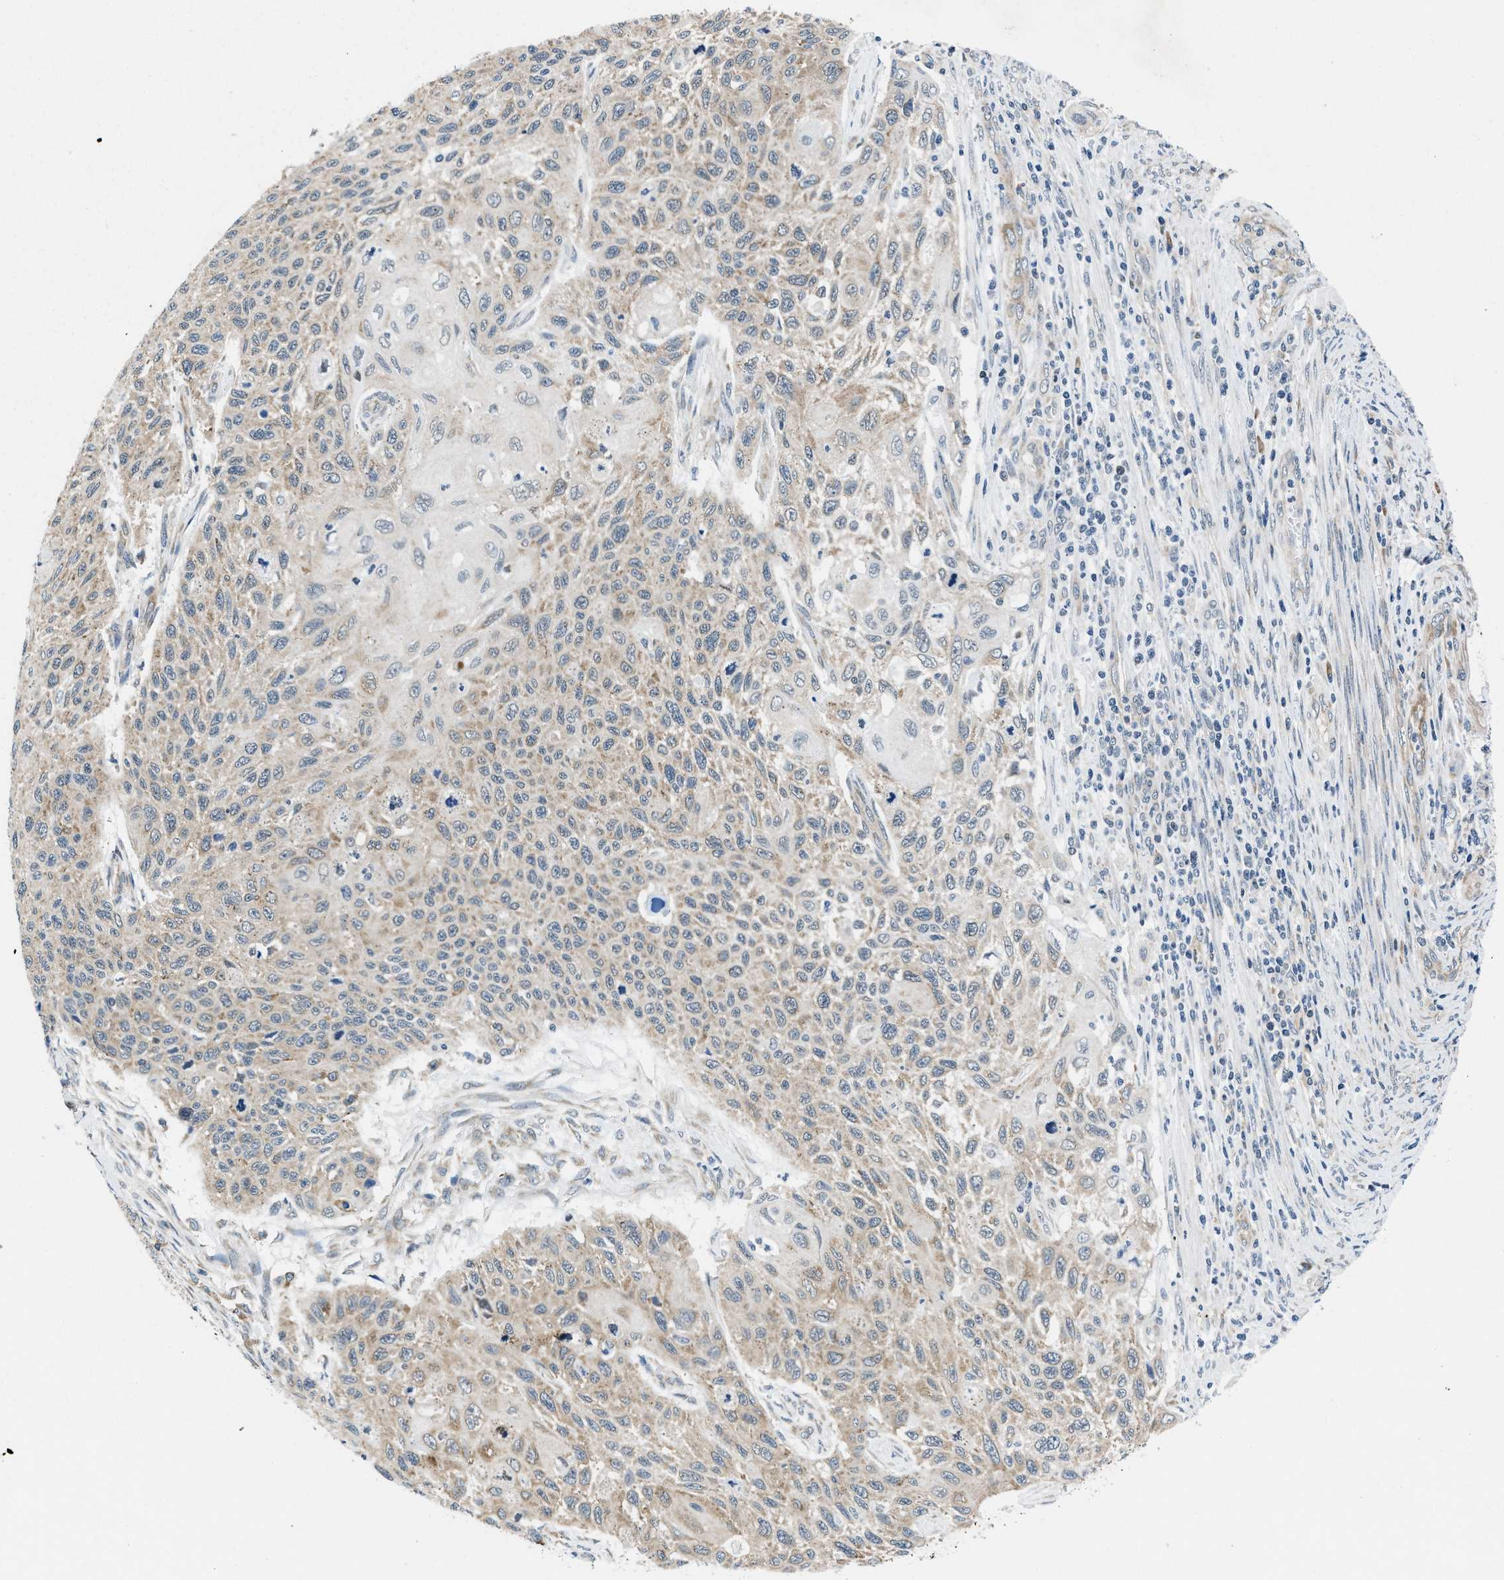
{"staining": {"intensity": "weak", "quantity": ">75%", "location": "cytoplasmic/membranous"}, "tissue": "cervical cancer", "cell_type": "Tumor cells", "image_type": "cancer", "snomed": [{"axis": "morphology", "description": "Squamous cell carcinoma, NOS"}, {"axis": "topography", "description": "Cervix"}], "caption": "A brown stain shows weak cytoplasmic/membranous positivity of a protein in squamous cell carcinoma (cervical) tumor cells.", "gene": "PA2G4", "patient": {"sex": "female", "age": 70}}